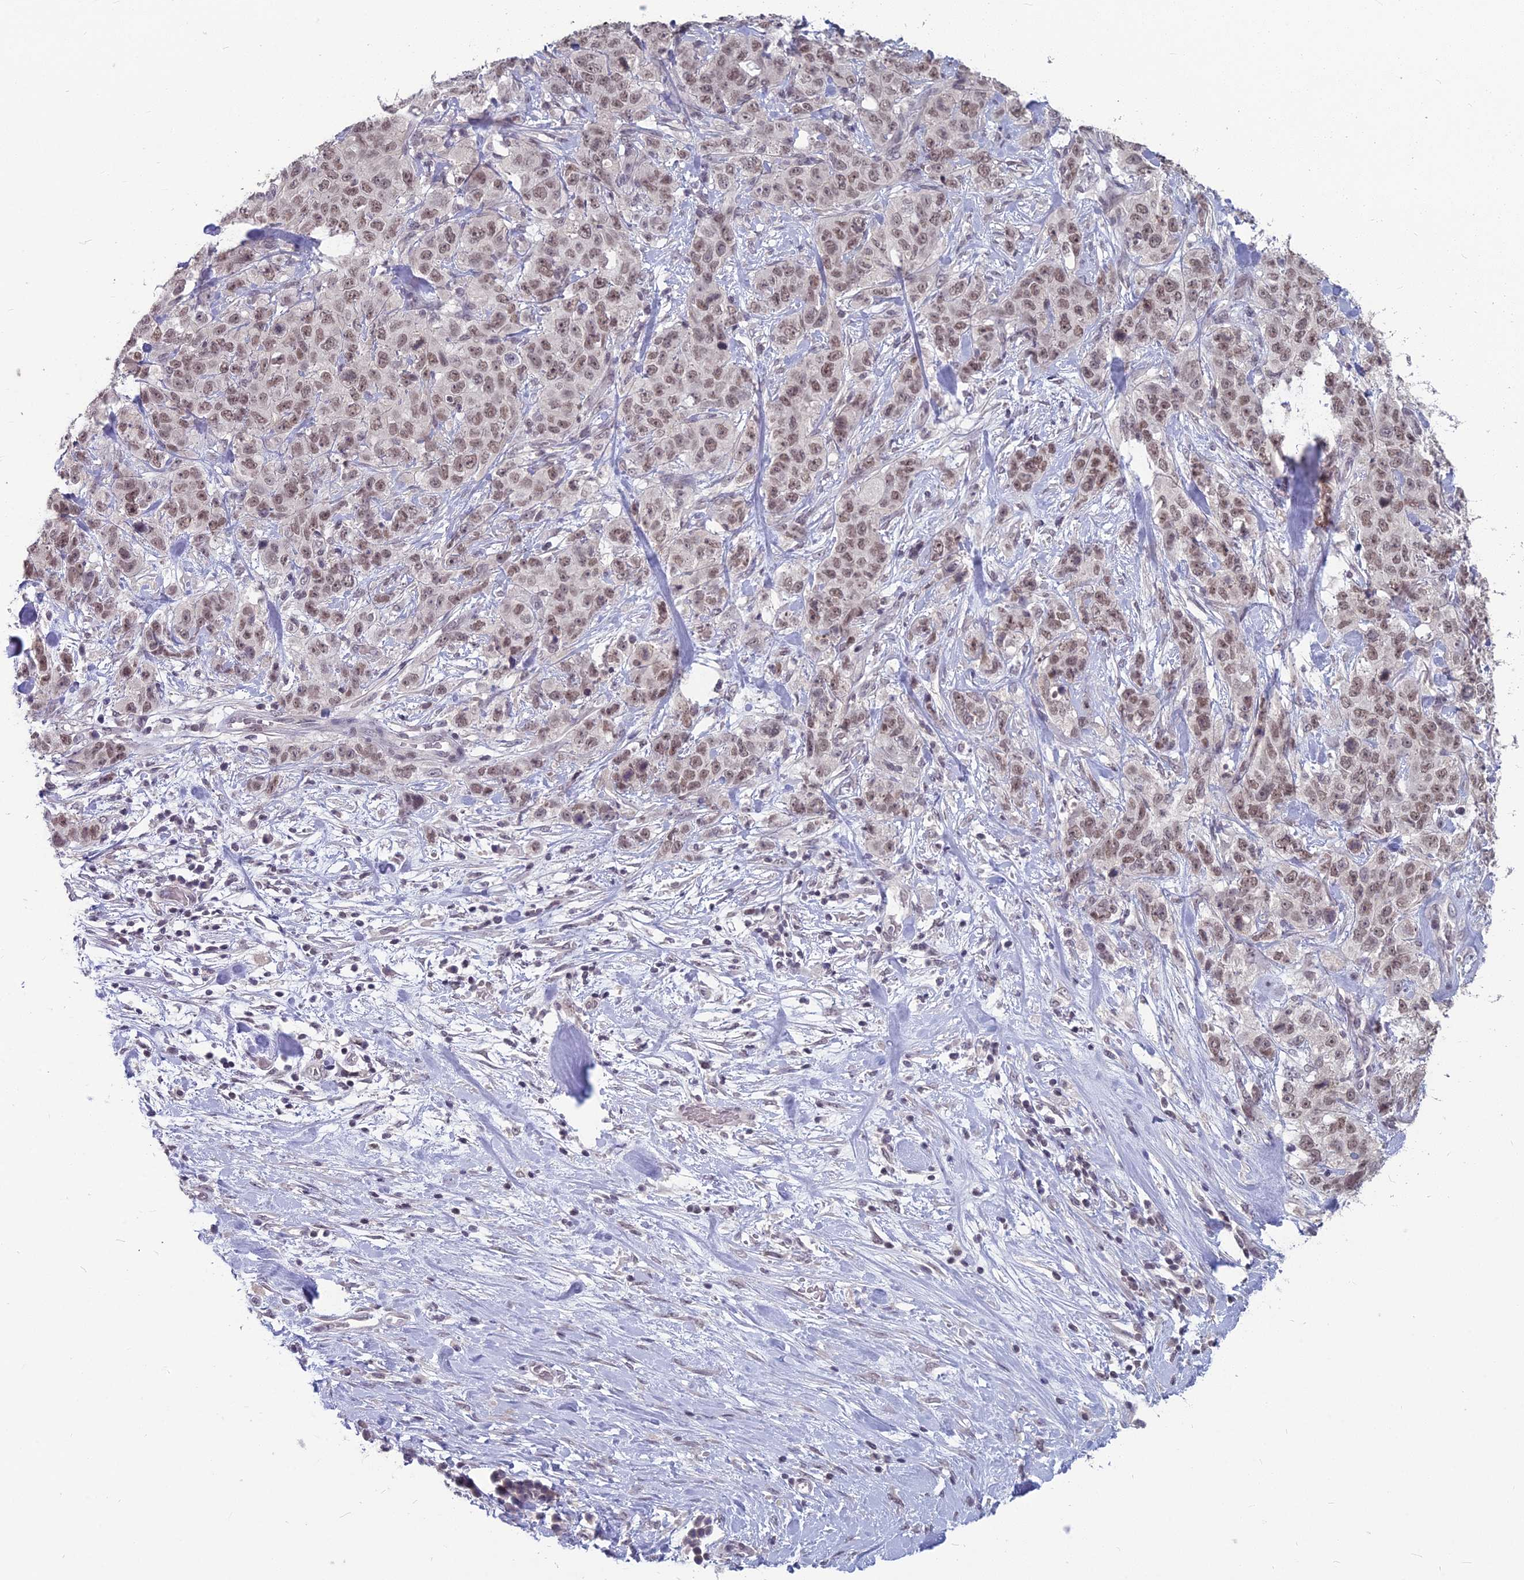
{"staining": {"intensity": "moderate", "quantity": ">75%", "location": "nuclear"}, "tissue": "stomach cancer", "cell_type": "Tumor cells", "image_type": "cancer", "snomed": [{"axis": "morphology", "description": "Adenocarcinoma, NOS"}, {"axis": "topography", "description": "Stomach"}], "caption": "Protein analysis of stomach cancer tissue exhibits moderate nuclear expression in approximately >75% of tumor cells. (Stains: DAB (3,3'-diaminobenzidine) in brown, nuclei in blue, Microscopy: brightfield microscopy at high magnification).", "gene": "KAT7", "patient": {"sex": "male", "age": 48}}